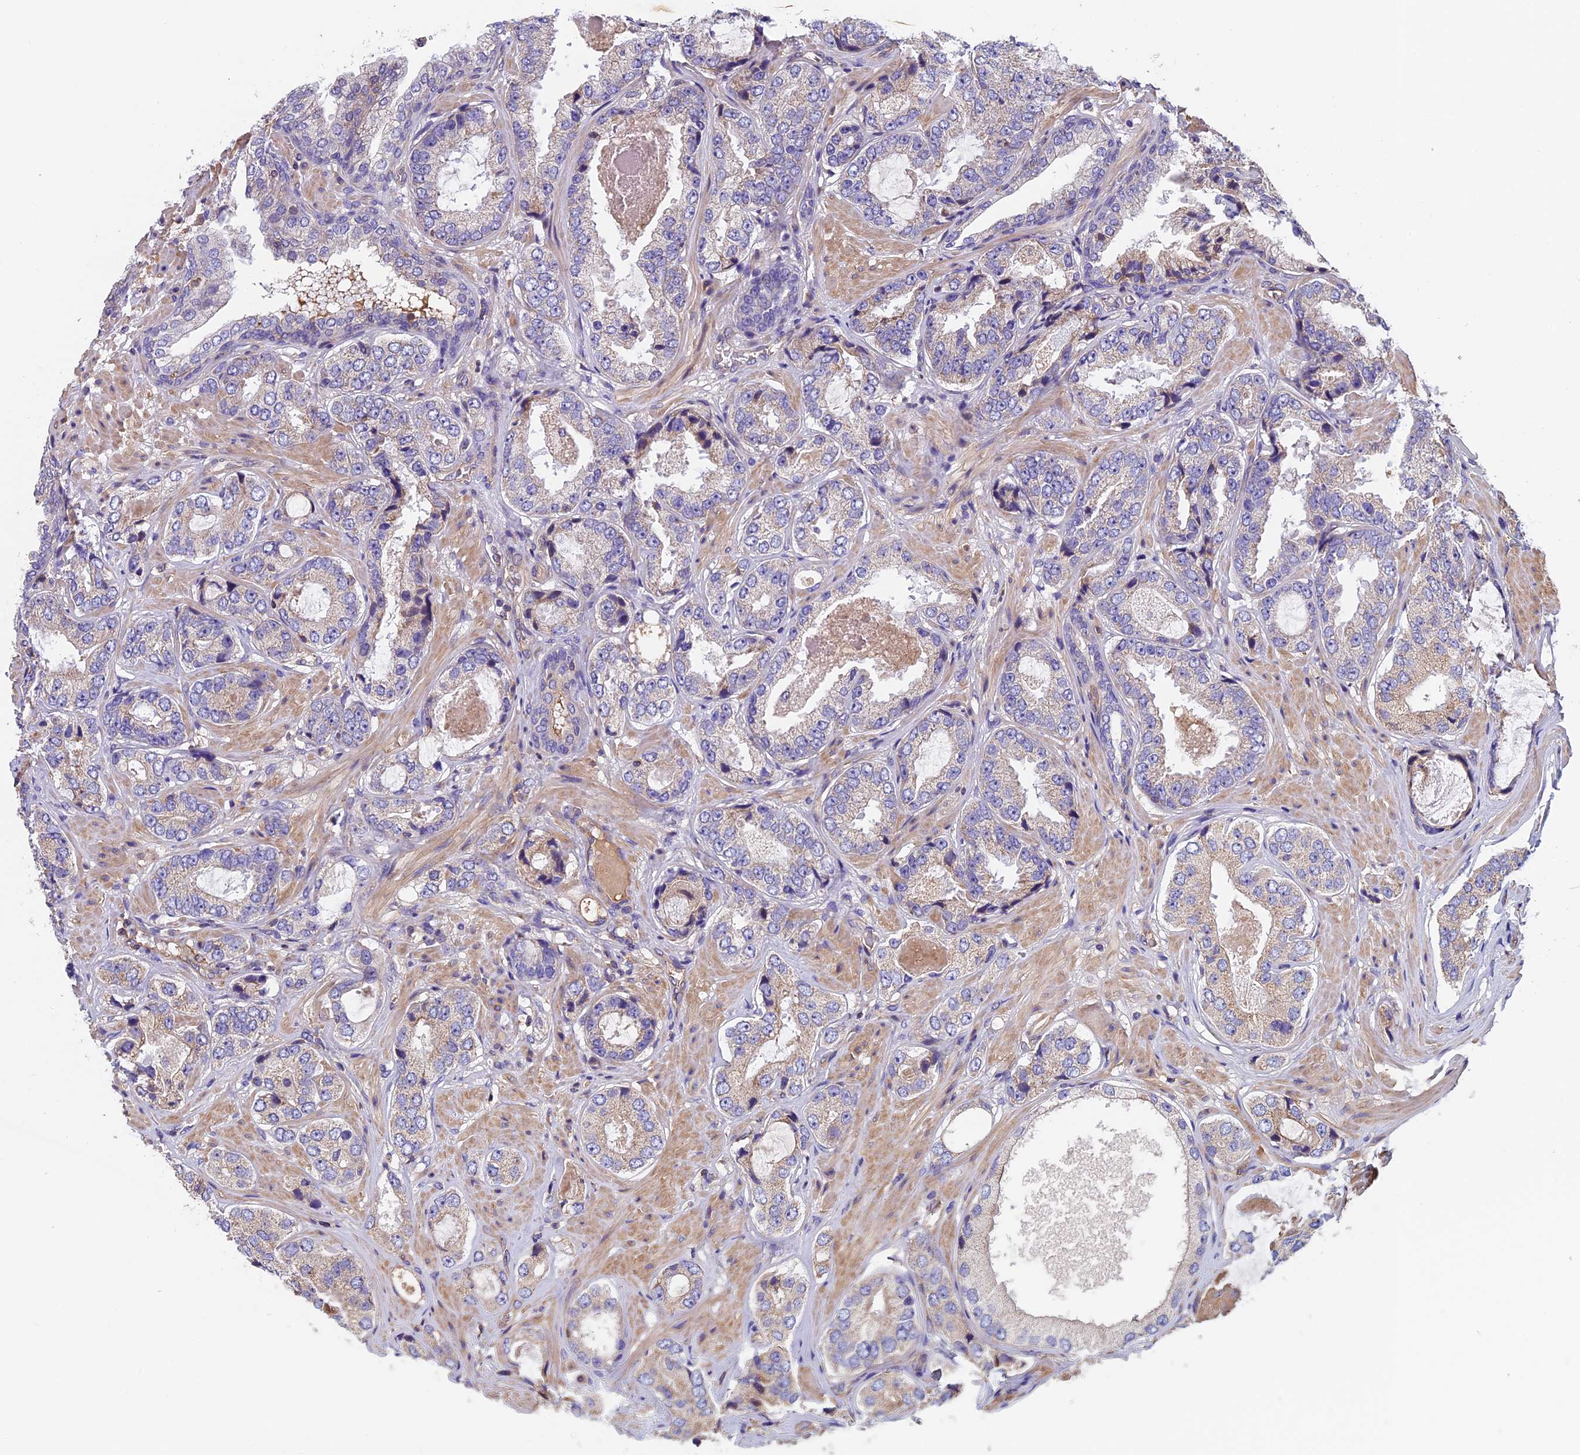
{"staining": {"intensity": "weak", "quantity": "<25%", "location": "cytoplasmic/membranous"}, "tissue": "prostate cancer", "cell_type": "Tumor cells", "image_type": "cancer", "snomed": [{"axis": "morphology", "description": "Adenocarcinoma, High grade"}, {"axis": "topography", "description": "Prostate"}], "caption": "High magnification brightfield microscopy of prostate cancer (high-grade adenocarcinoma) stained with DAB (brown) and counterstained with hematoxylin (blue): tumor cells show no significant staining.", "gene": "CCDC153", "patient": {"sex": "male", "age": 59}}